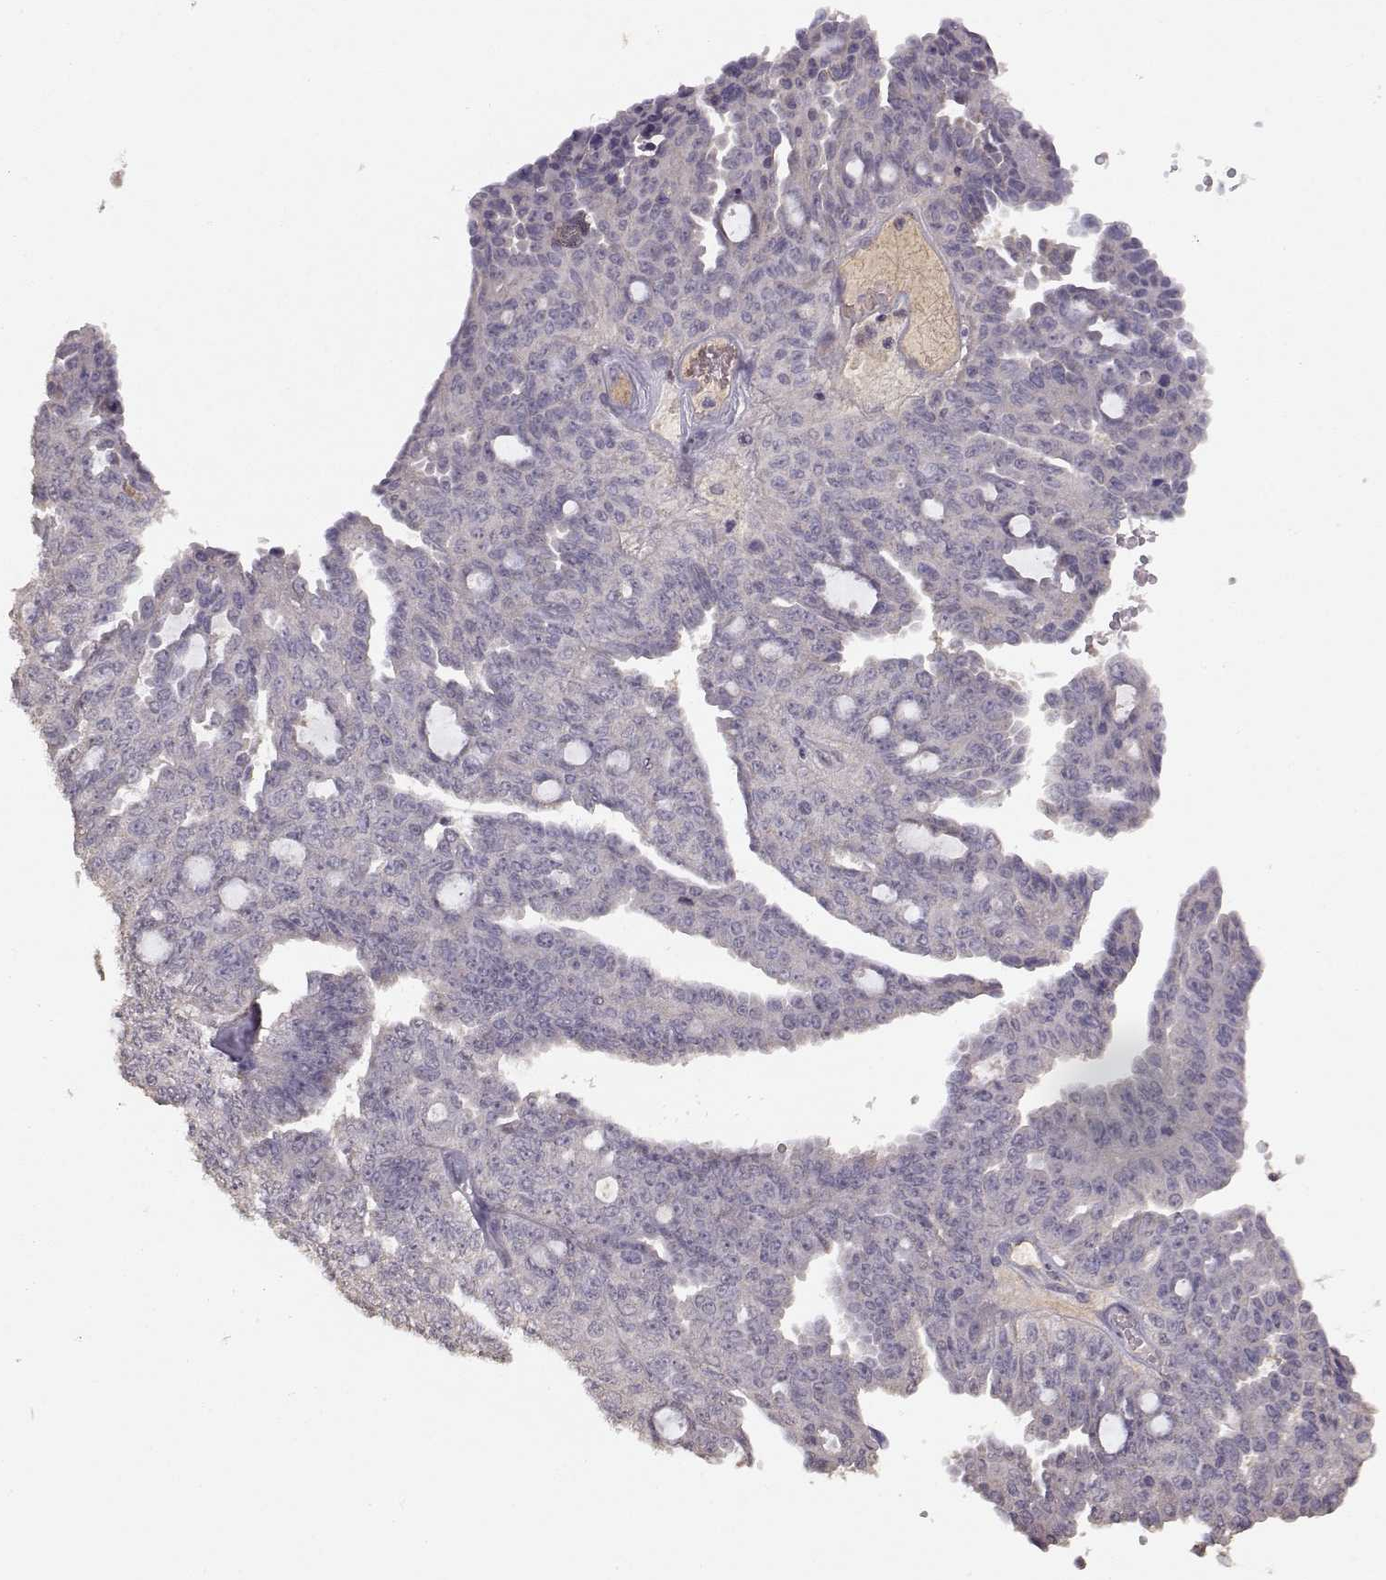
{"staining": {"intensity": "negative", "quantity": "none", "location": "none"}, "tissue": "ovarian cancer", "cell_type": "Tumor cells", "image_type": "cancer", "snomed": [{"axis": "morphology", "description": "Cystadenocarcinoma, serous, NOS"}, {"axis": "topography", "description": "Ovary"}], "caption": "A micrograph of ovarian cancer (serous cystadenocarcinoma) stained for a protein shows no brown staining in tumor cells.", "gene": "PMCH", "patient": {"sex": "female", "age": 71}}